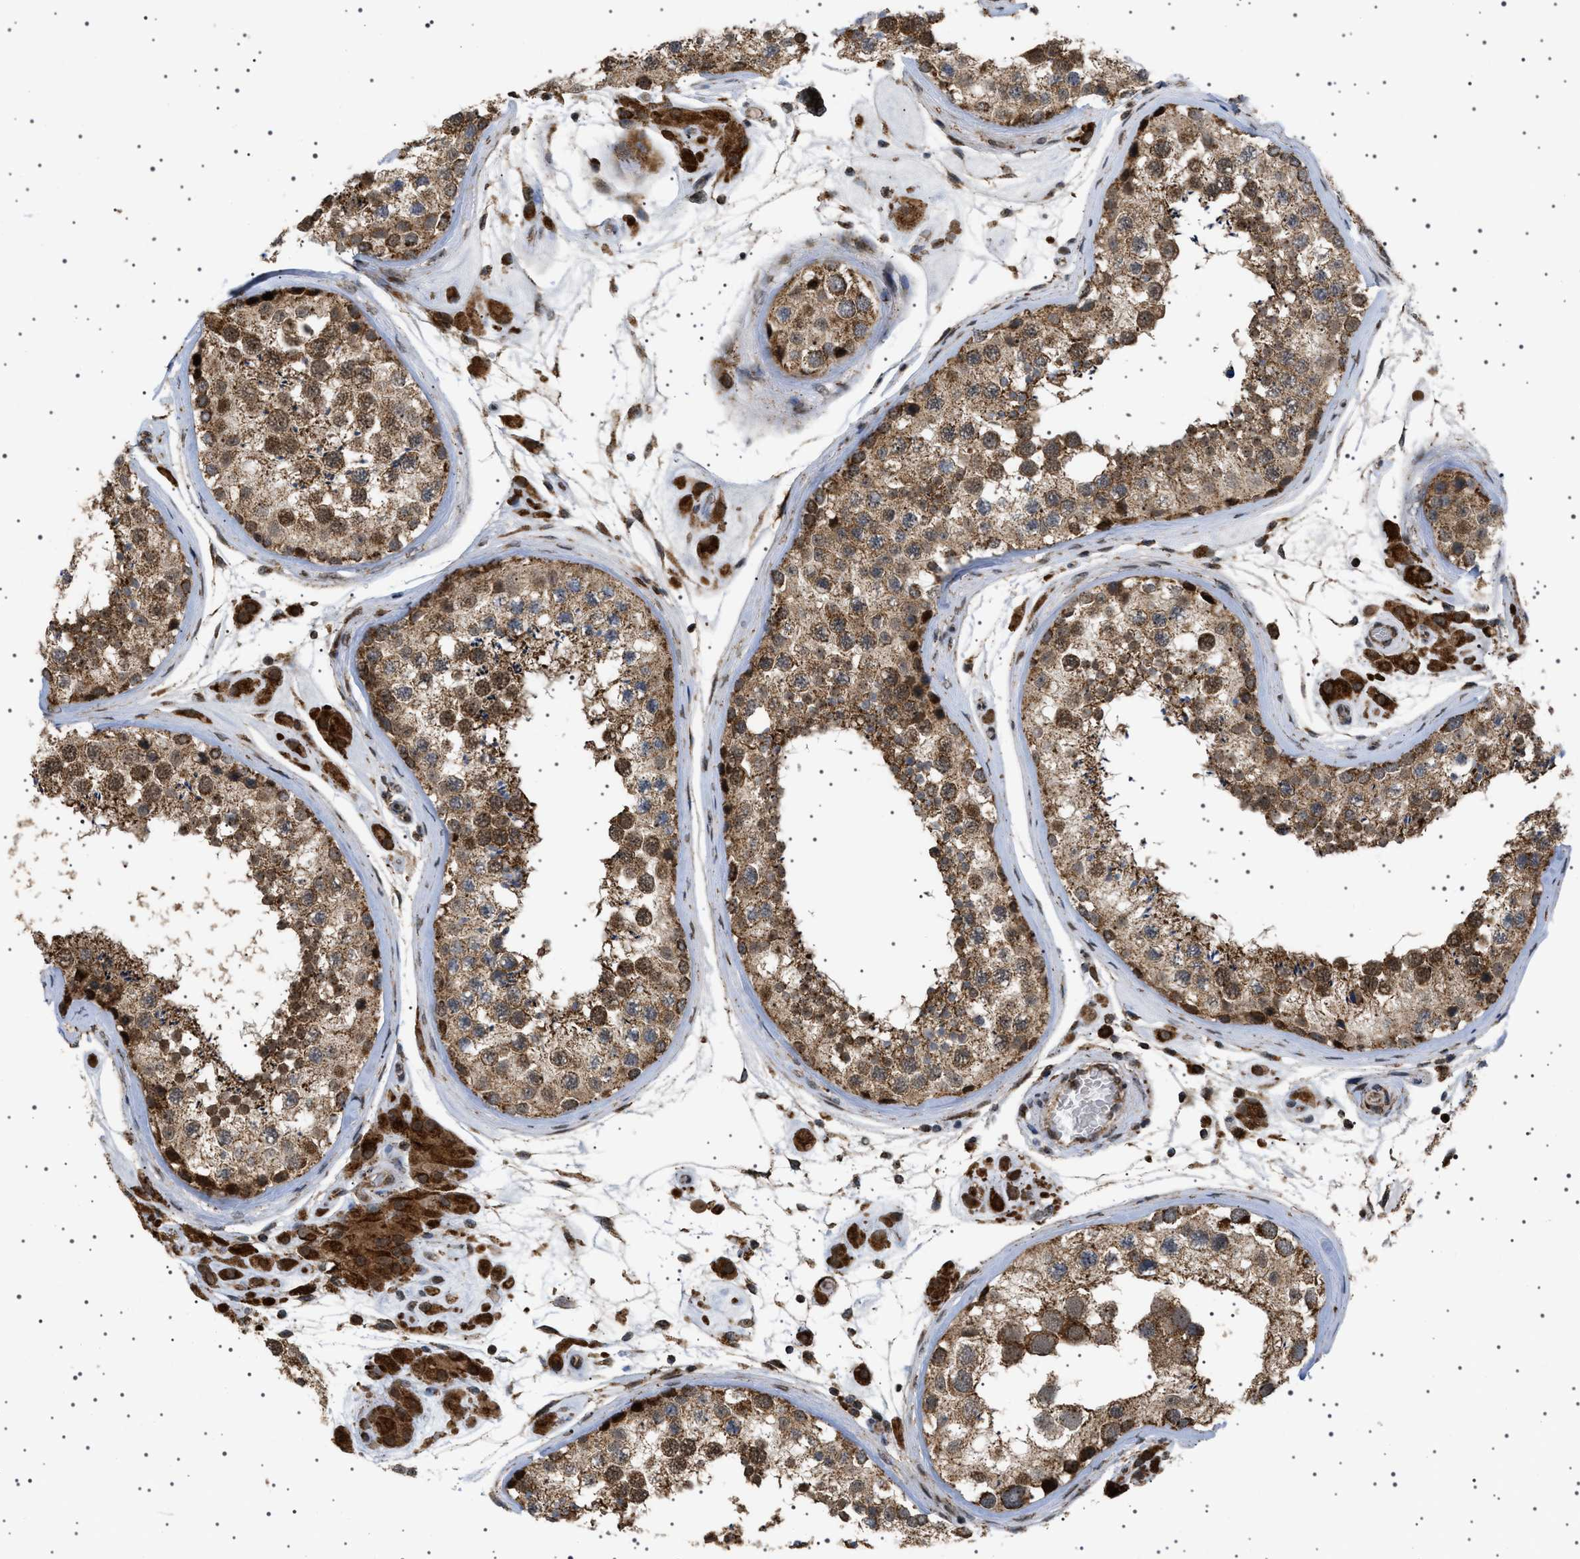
{"staining": {"intensity": "moderate", "quantity": ">75%", "location": "cytoplasmic/membranous,nuclear"}, "tissue": "testis", "cell_type": "Cells in seminiferous ducts", "image_type": "normal", "snomed": [{"axis": "morphology", "description": "Normal tissue, NOS"}, {"axis": "topography", "description": "Testis"}], "caption": "Normal testis exhibits moderate cytoplasmic/membranous,nuclear expression in about >75% of cells in seminiferous ducts.", "gene": "MELK", "patient": {"sex": "male", "age": 46}}